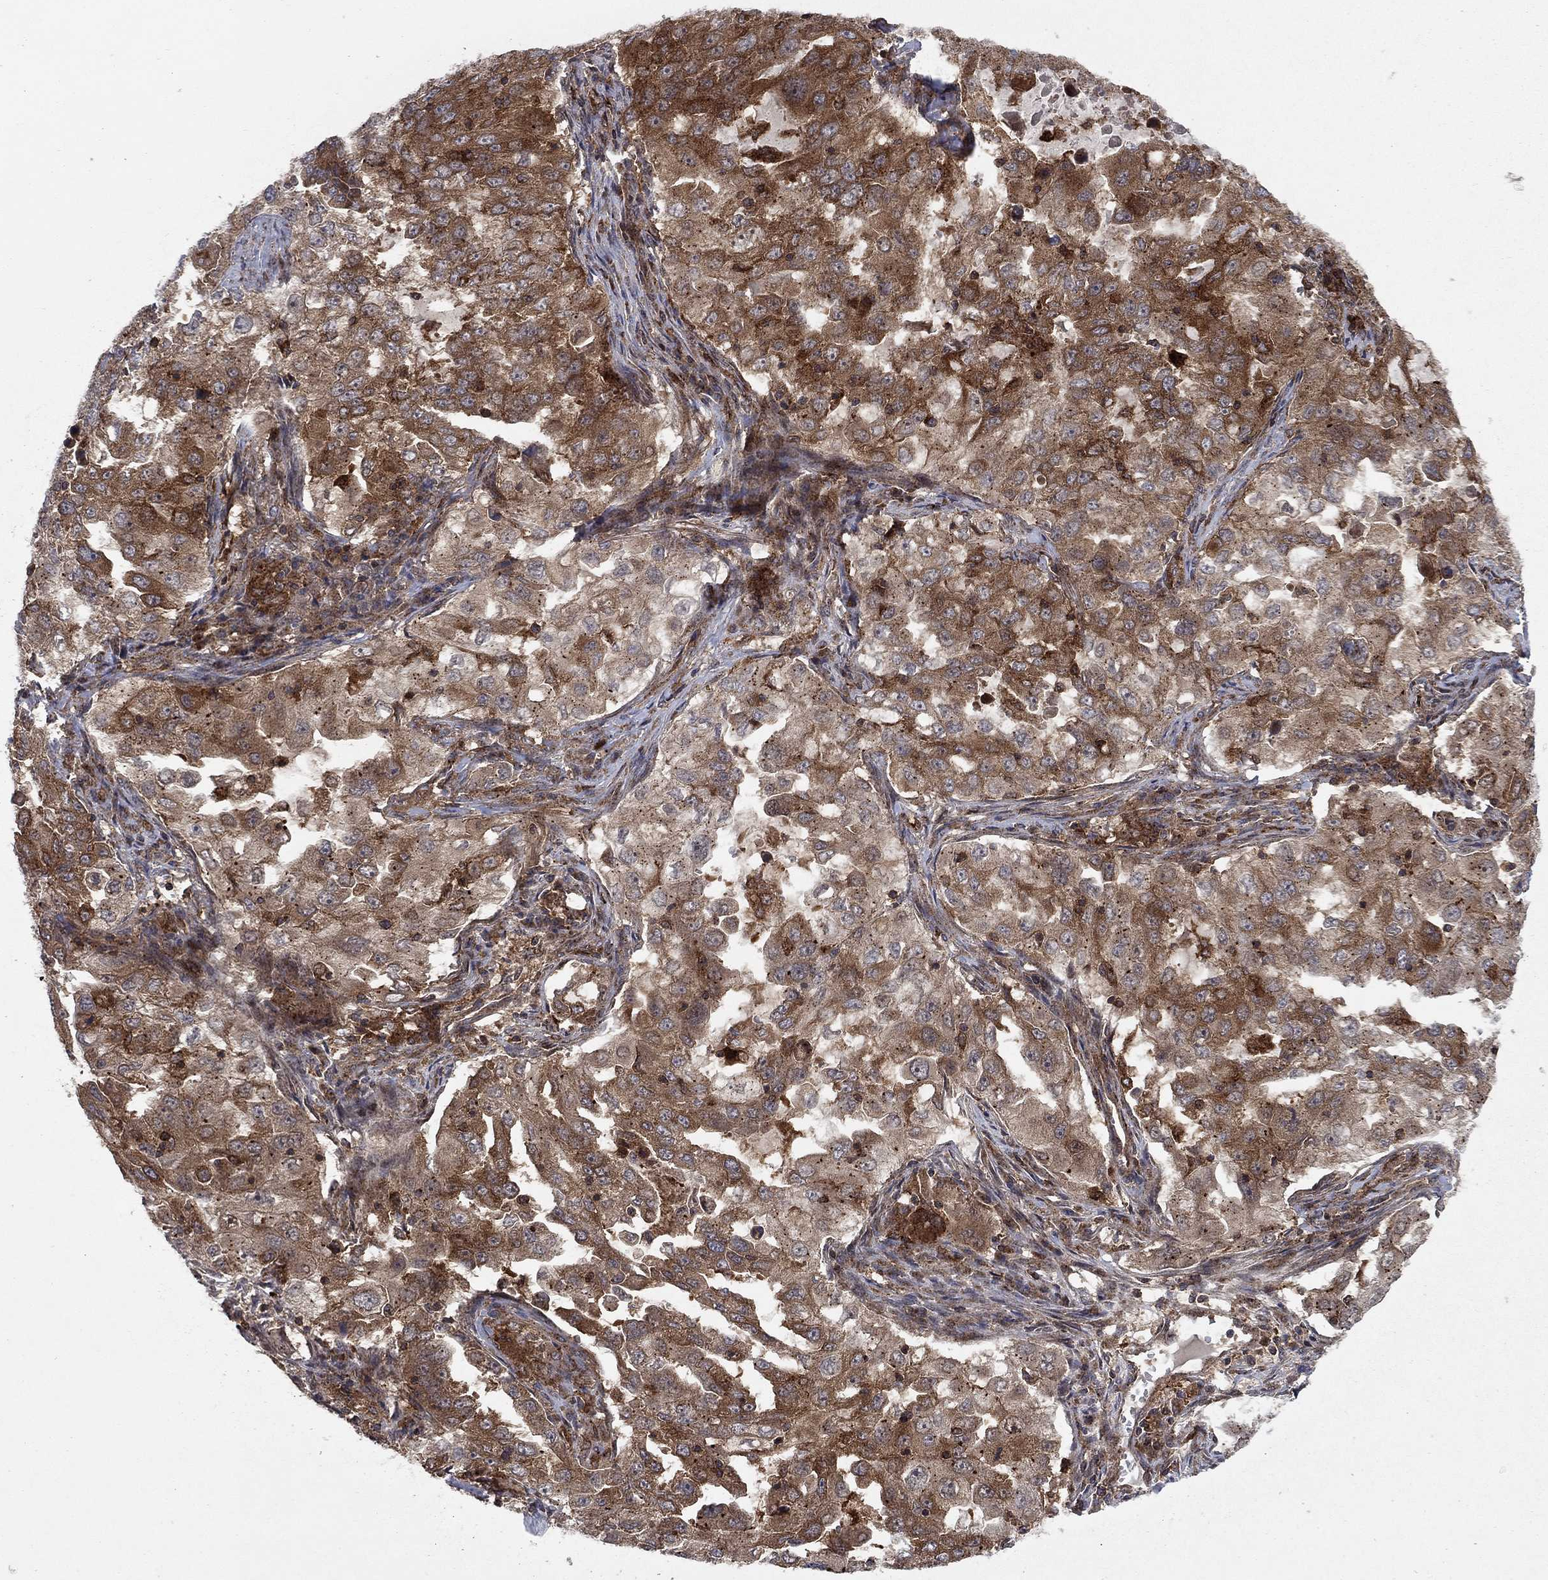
{"staining": {"intensity": "strong", "quantity": "25%-75%", "location": "cytoplasmic/membranous"}, "tissue": "lung cancer", "cell_type": "Tumor cells", "image_type": "cancer", "snomed": [{"axis": "morphology", "description": "Adenocarcinoma, NOS"}, {"axis": "topography", "description": "Lung"}], "caption": "Brown immunohistochemical staining in adenocarcinoma (lung) demonstrates strong cytoplasmic/membranous positivity in about 25%-75% of tumor cells. The protein is stained brown, and the nuclei are stained in blue (DAB IHC with brightfield microscopy, high magnification).", "gene": "IFI35", "patient": {"sex": "female", "age": 61}}